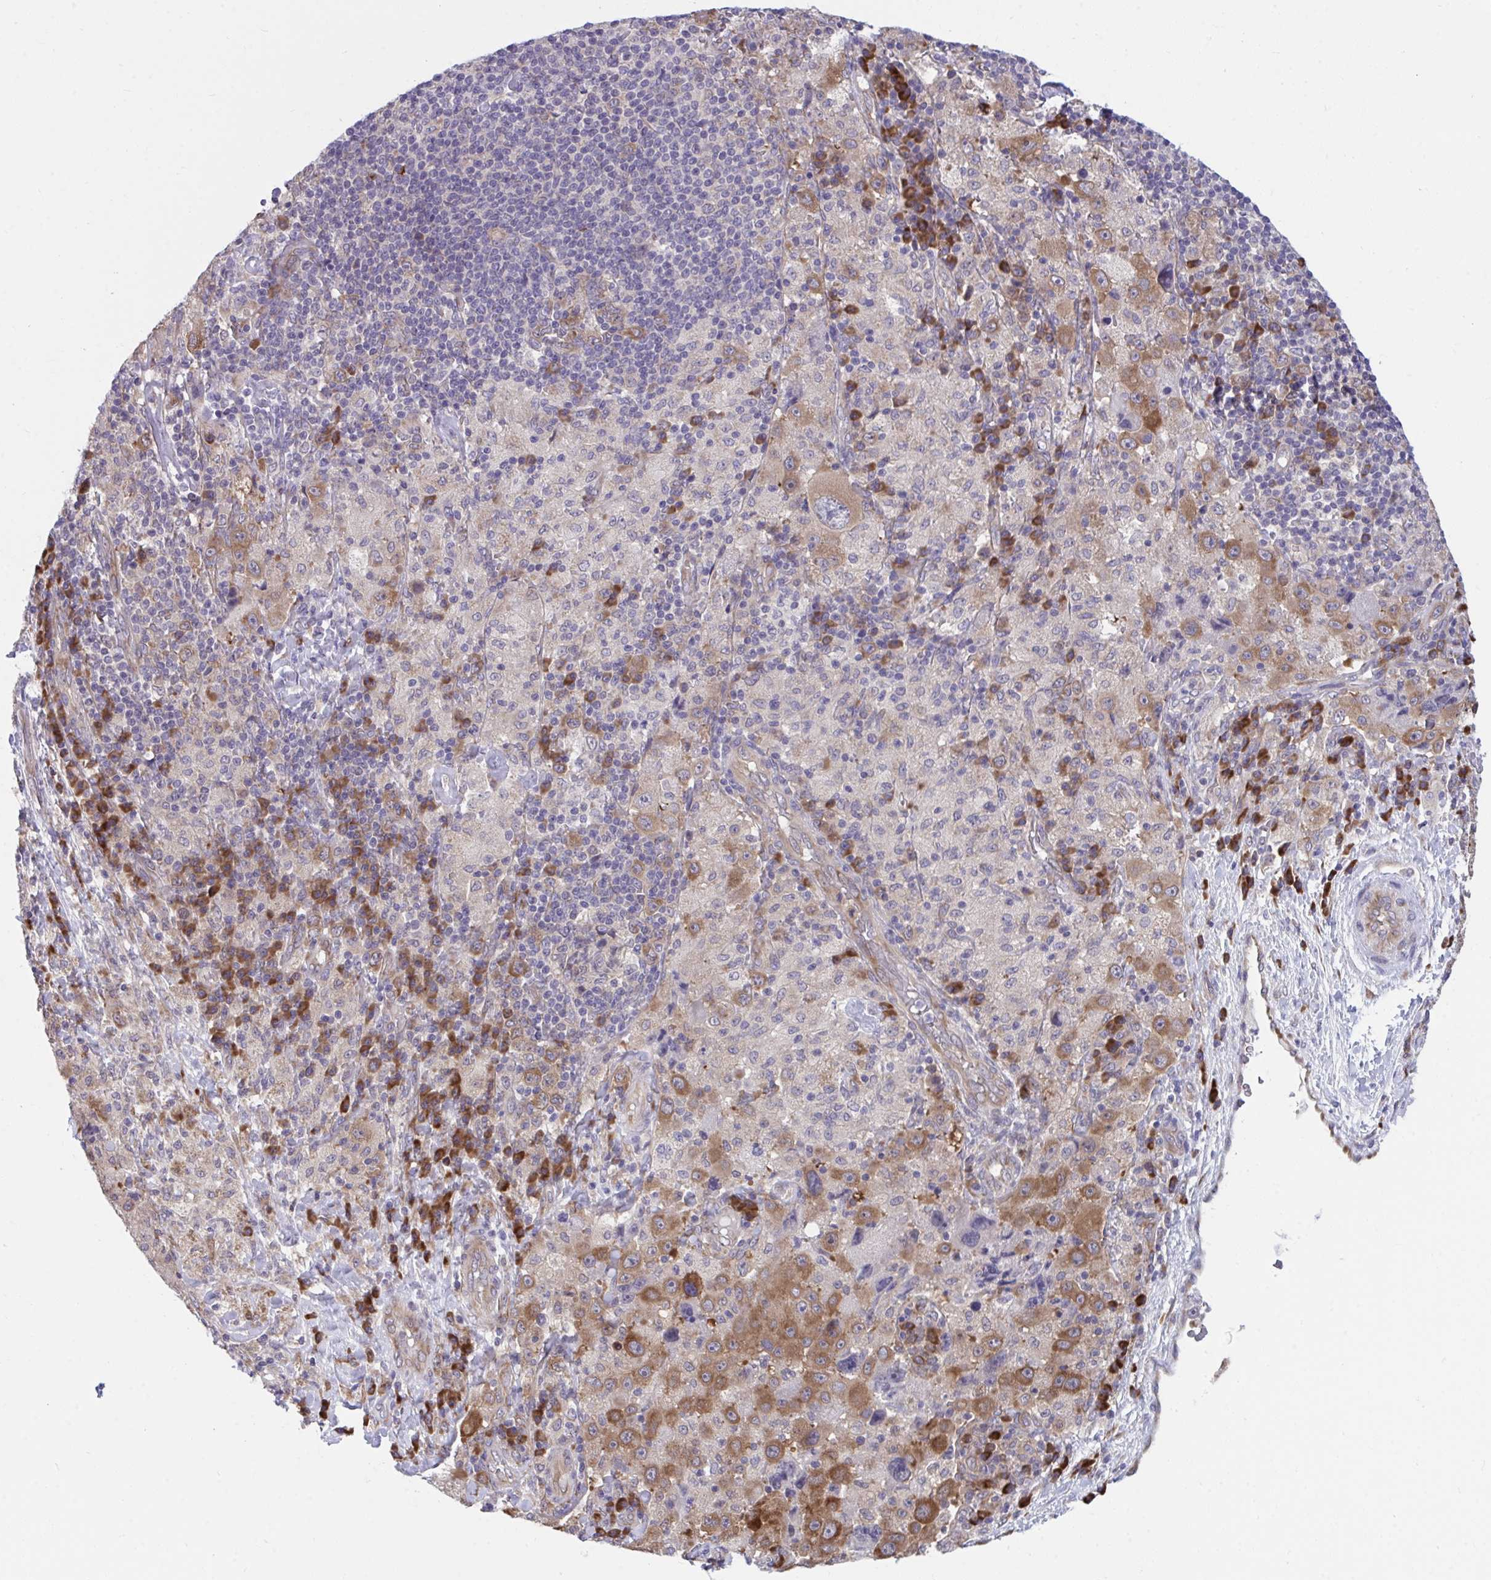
{"staining": {"intensity": "moderate", "quantity": "25%-75%", "location": "cytoplasmic/membranous"}, "tissue": "melanoma", "cell_type": "Tumor cells", "image_type": "cancer", "snomed": [{"axis": "morphology", "description": "Malignant melanoma, Metastatic site"}, {"axis": "topography", "description": "Lymph node"}], "caption": "Immunohistochemical staining of human melanoma shows medium levels of moderate cytoplasmic/membranous protein expression in about 25%-75% of tumor cells.", "gene": "SELENON", "patient": {"sex": "male", "age": 62}}